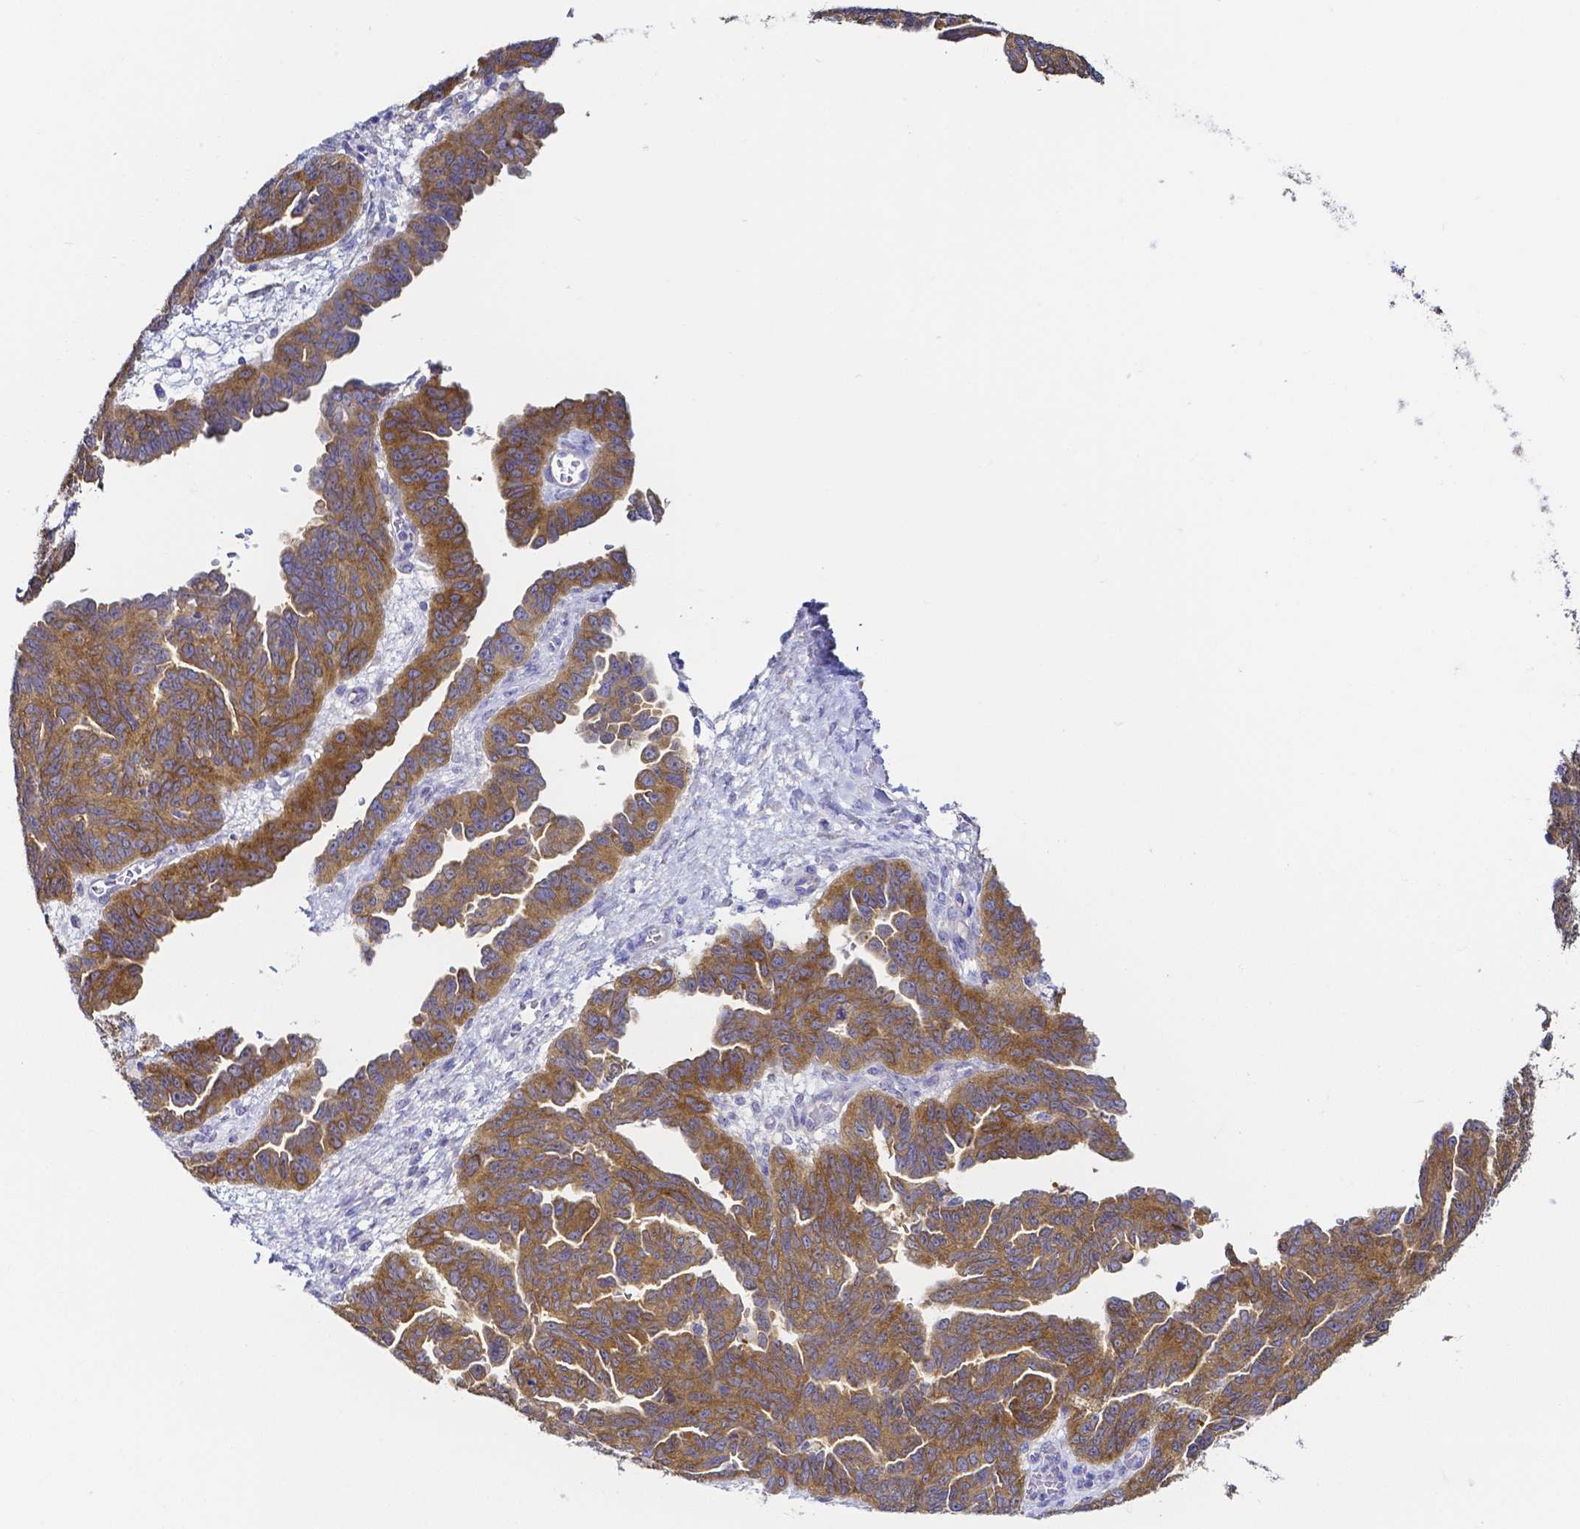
{"staining": {"intensity": "moderate", "quantity": ">75%", "location": "cytoplasmic/membranous"}, "tissue": "ovarian cancer", "cell_type": "Tumor cells", "image_type": "cancer", "snomed": [{"axis": "morphology", "description": "Cystadenocarcinoma, serous, NOS"}, {"axis": "topography", "description": "Ovary"}], "caption": "Human ovarian cancer stained with a brown dye demonstrates moderate cytoplasmic/membranous positive expression in approximately >75% of tumor cells.", "gene": "PKP3", "patient": {"sex": "female", "age": 64}}